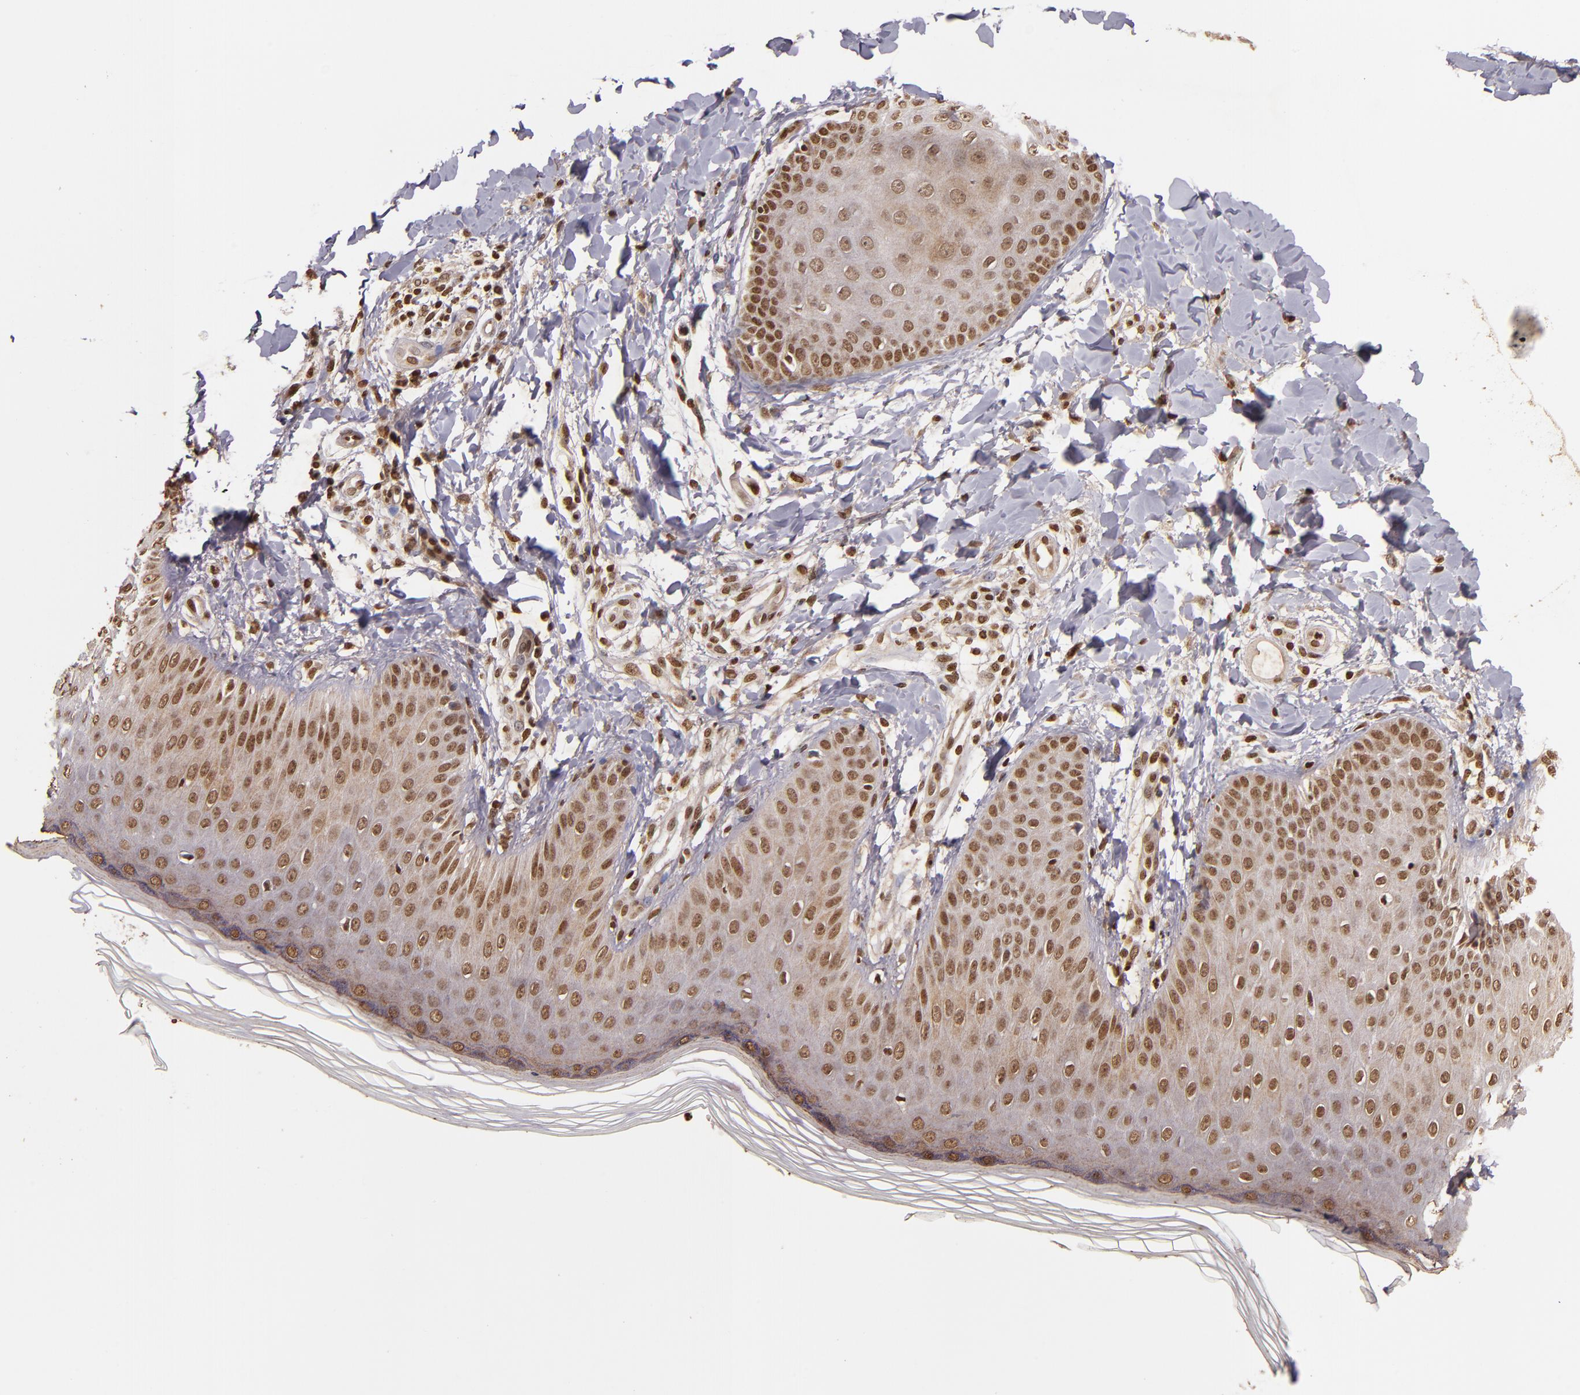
{"staining": {"intensity": "strong", "quantity": ">75%", "location": "nuclear"}, "tissue": "skin", "cell_type": "Epidermal cells", "image_type": "normal", "snomed": [{"axis": "morphology", "description": "Normal tissue, NOS"}, {"axis": "morphology", "description": "Inflammation, NOS"}, {"axis": "topography", "description": "Soft tissue"}, {"axis": "topography", "description": "Anal"}], "caption": "This micrograph displays immunohistochemistry (IHC) staining of benign skin, with high strong nuclear positivity in approximately >75% of epidermal cells.", "gene": "CUL3", "patient": {"sex": "female", "age": 15}}